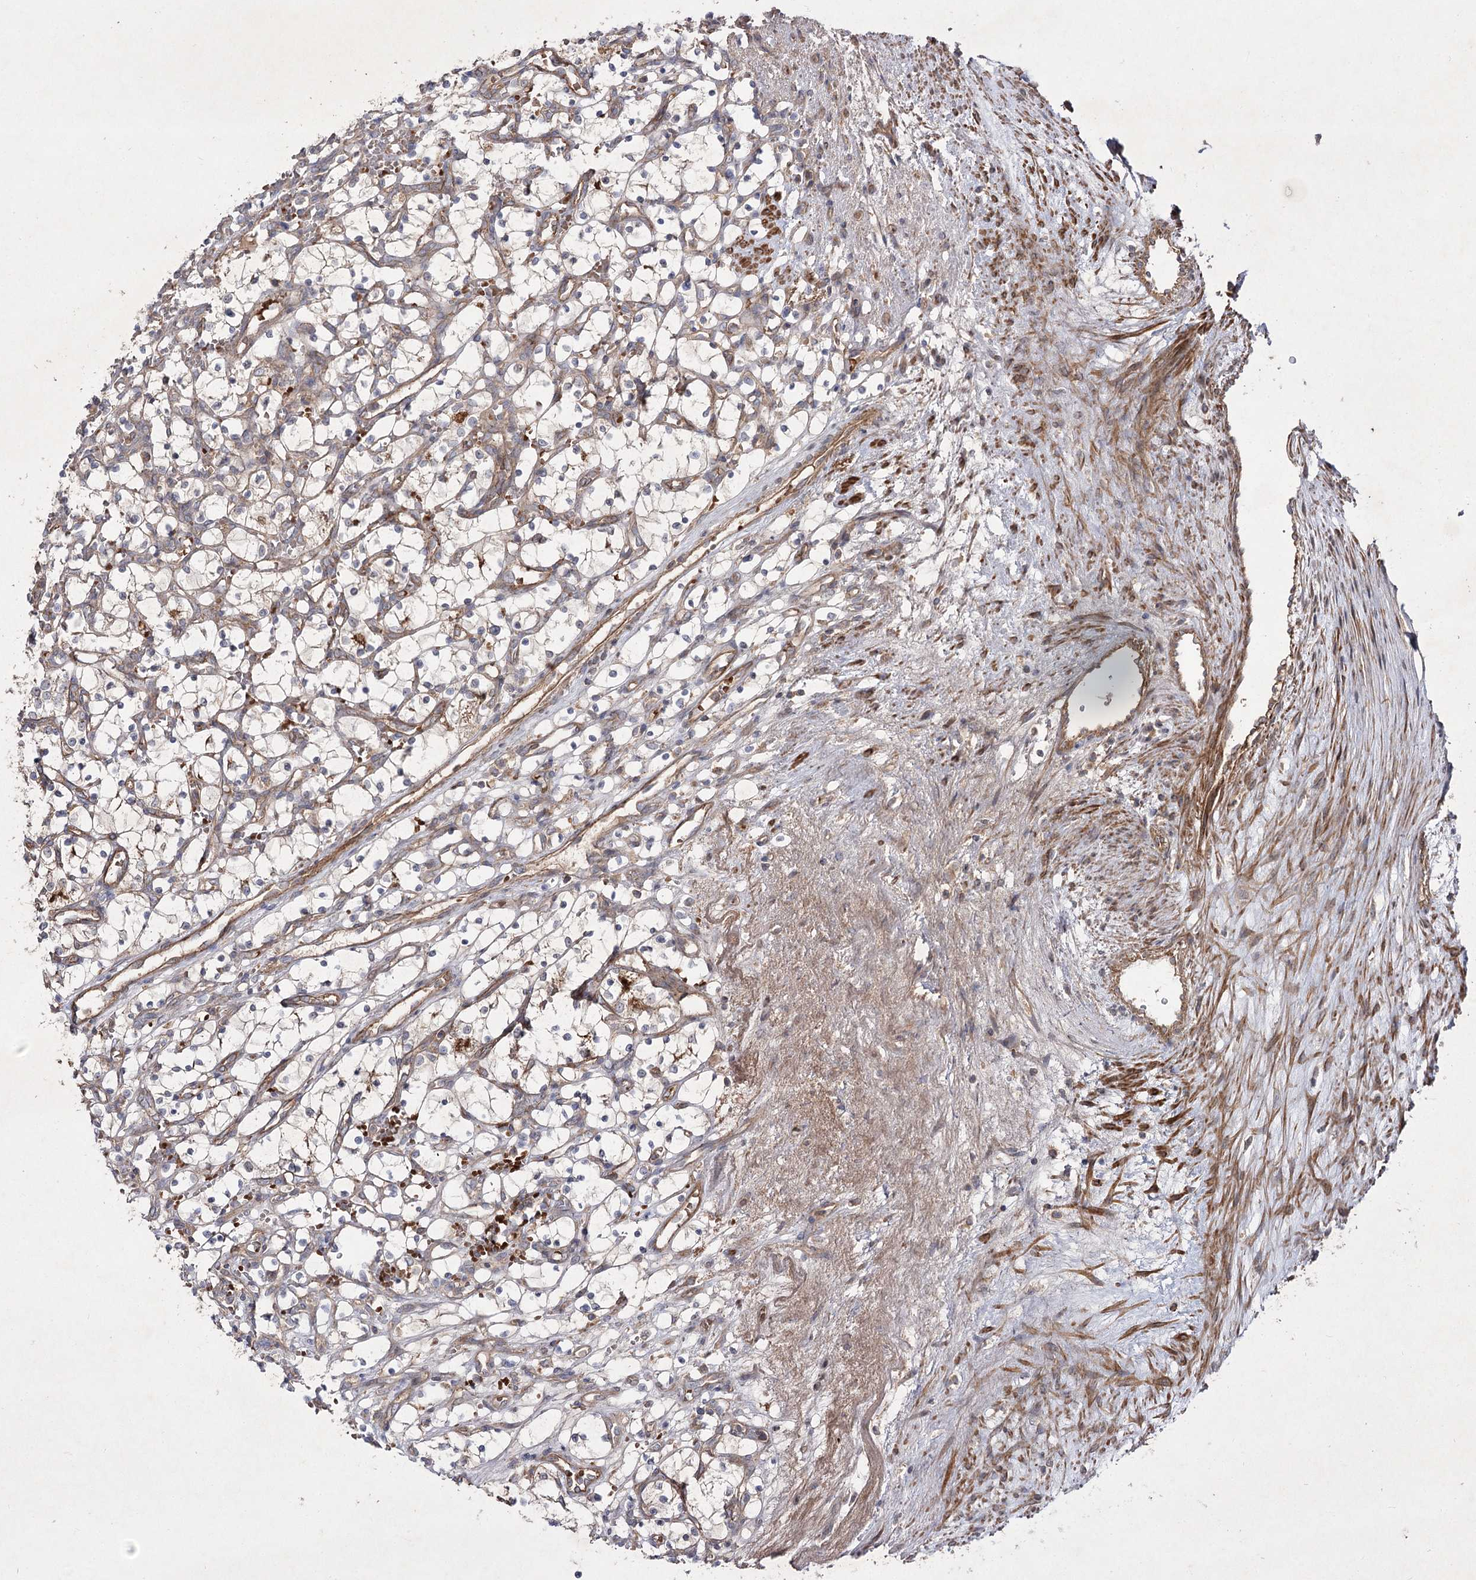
{"staining": {"intensity": "negative", "quantity": "none", "location": "none"}, "tissue": "renal cancer", "cell_type": "Tumor cells", "image_type": "cancer", "snomed": [{"axis": "morphology", "description": "Adenocarcinoma, NOS"}, {"axis": "topography", "description": "Kidney"}], "caption": "Renal cancer (adenocarcinoma) stained for a protein using immunohistochemistry (IHC) shows no staining tumor cells.", "gene": "KIAA0825", "patient": {"sex": "female", "age": 69}}